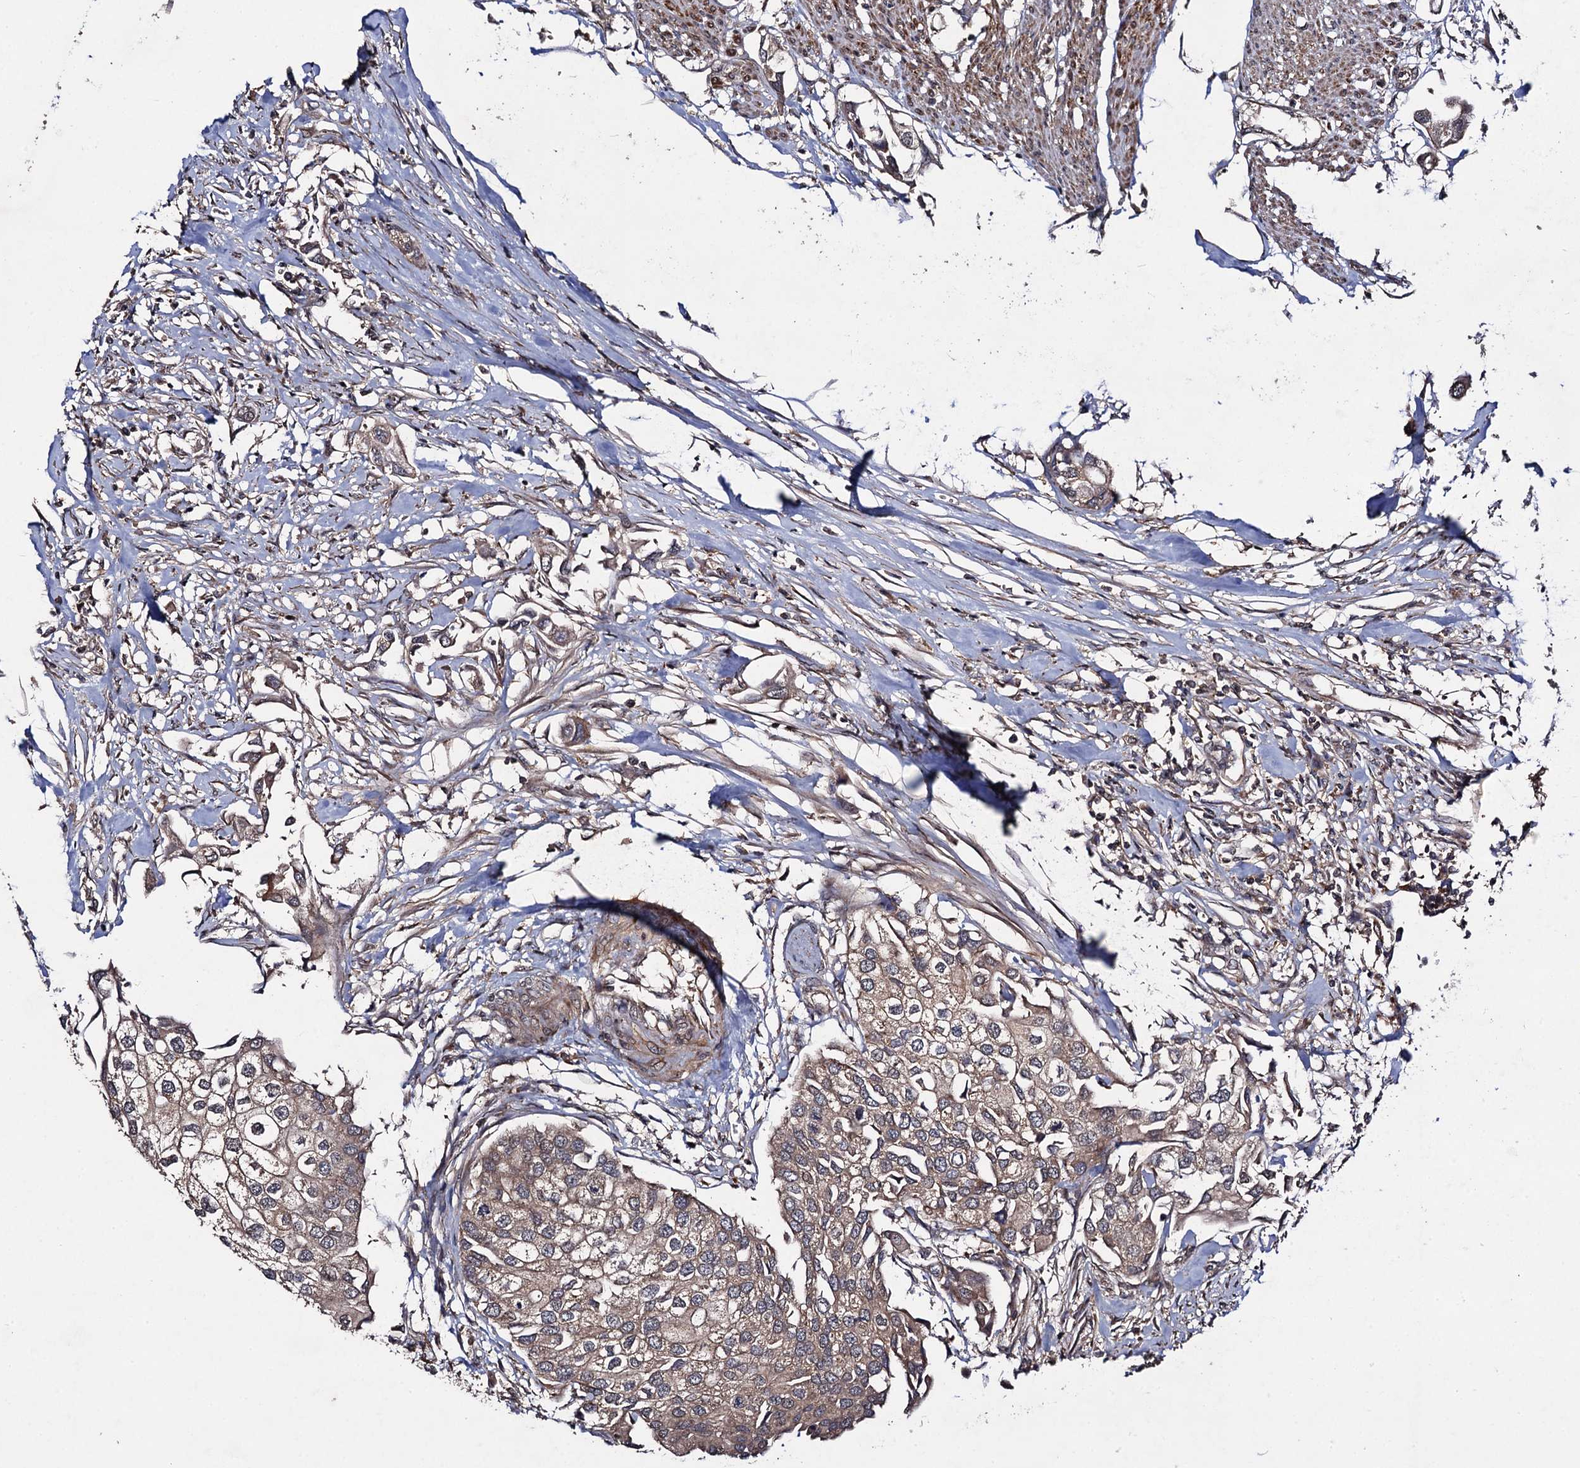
{"staining": {"intensity": "weak", "quantity": ">75%", "location": "cytoplasmic/membranous"}, "tissue": "urothelial cancer", "cell_type": "Tumor cells", "image_type": "cancer", "snomed": [{"axis": "morphology", "description": "Urothelial carcinoma, High grade"}, {"axis": "topography", "description": "Urinary bladder"}], "caption": "Human urothelial cancer stained with a brown dye shows weak cytoplasmic/membranous positive expression in approximately >75% of tumor cells.", "gene": "KXD1", "patient": {"sex": "male", "age": 64}}